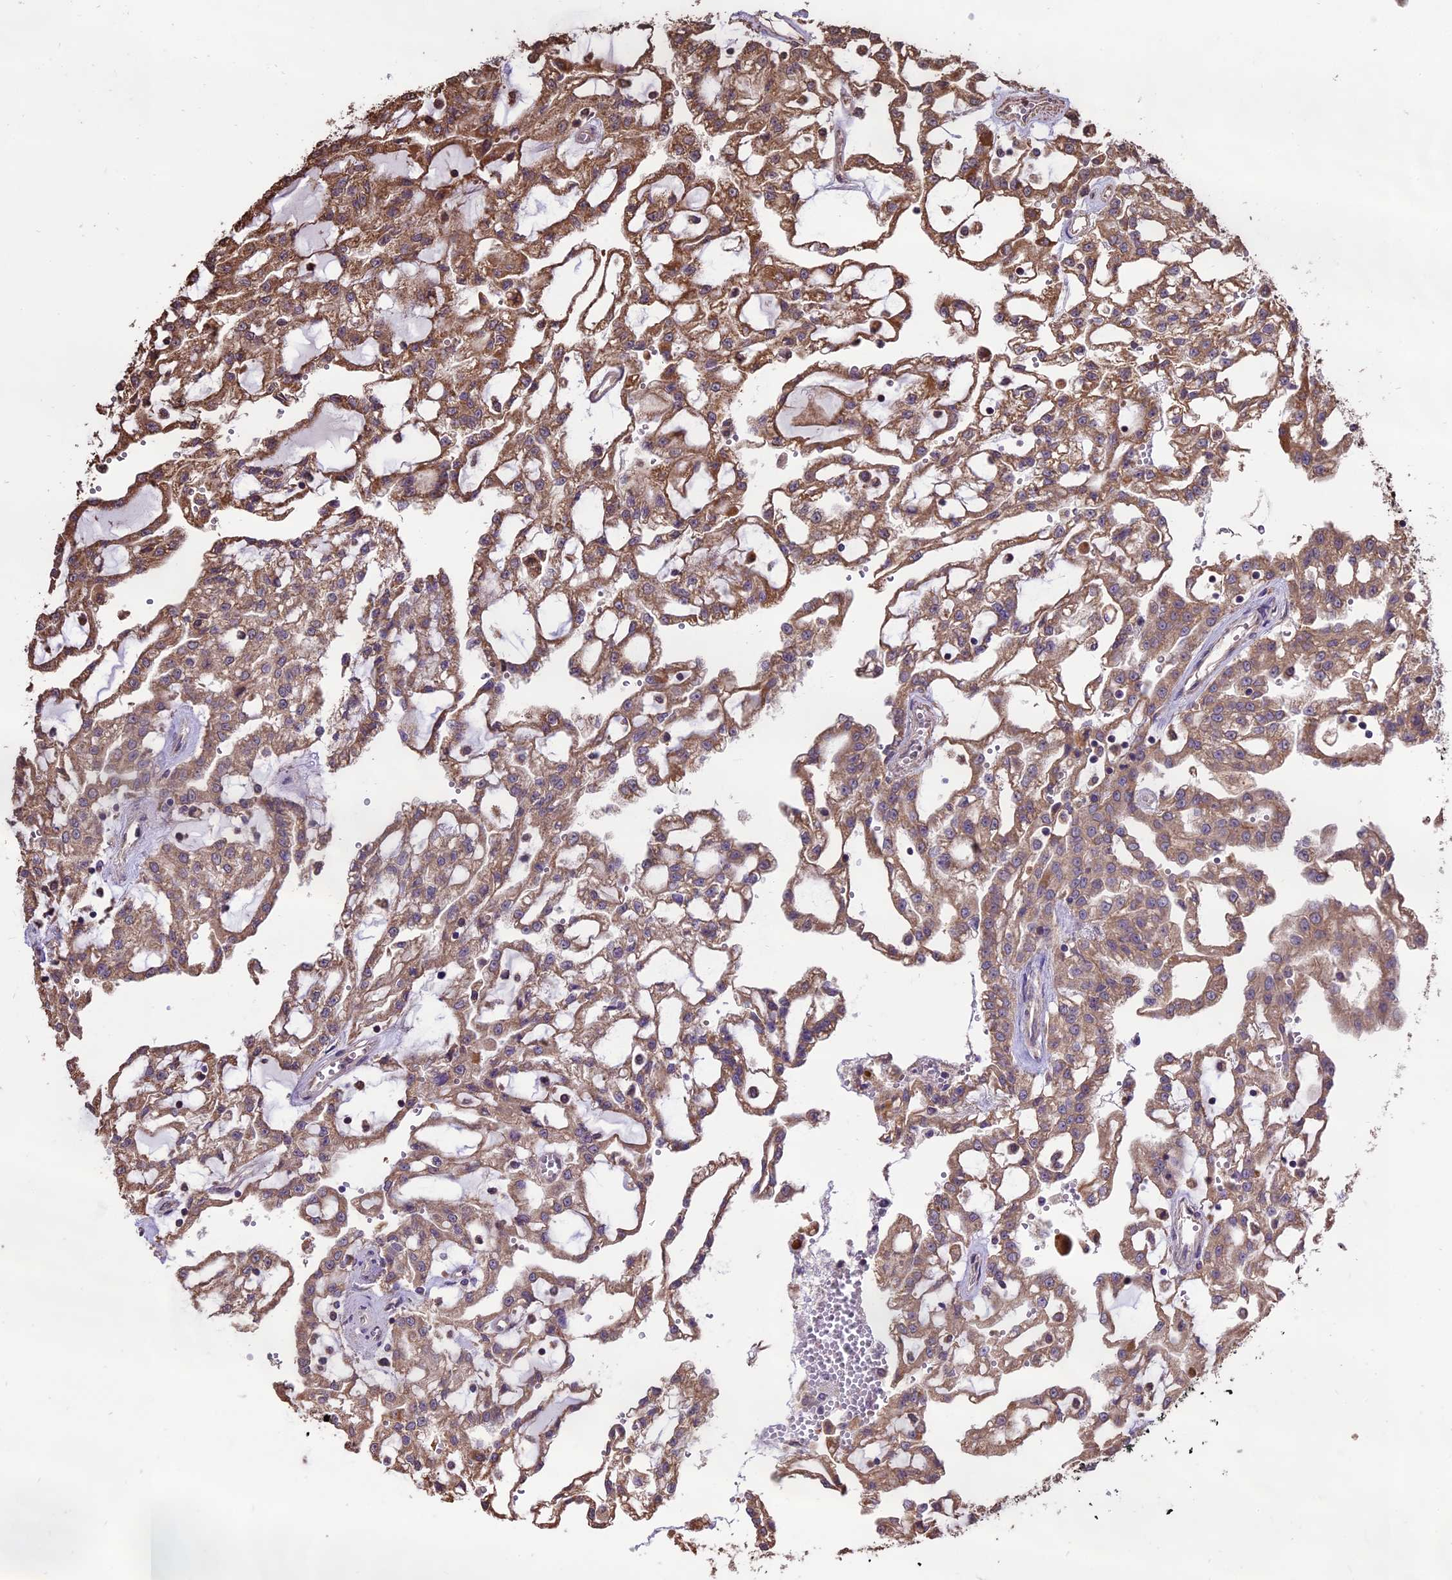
{"staining": {"intensity": "moderate", "quantity": "25%-75%", "location": "cytoplasmic/membranous"}, "tissue": "renal cancer", "cell_type": "Tumor cells", "image_type": "cancer", "snomed": [{"axis": "morphology", "description": "Adenocarcinoma, NOS"}, {"axis": "topography", "description": "Kidney"}], "caption": "Human renal cancer (adenocarcinoma) stained for a protein (brown) exhibits moderate cytoplasmic/membranous positive expression in approximately 25%-75% of tumor cells.", "gene": "PGPEP1L", "patient": {"sex": "male", "age": 63}}